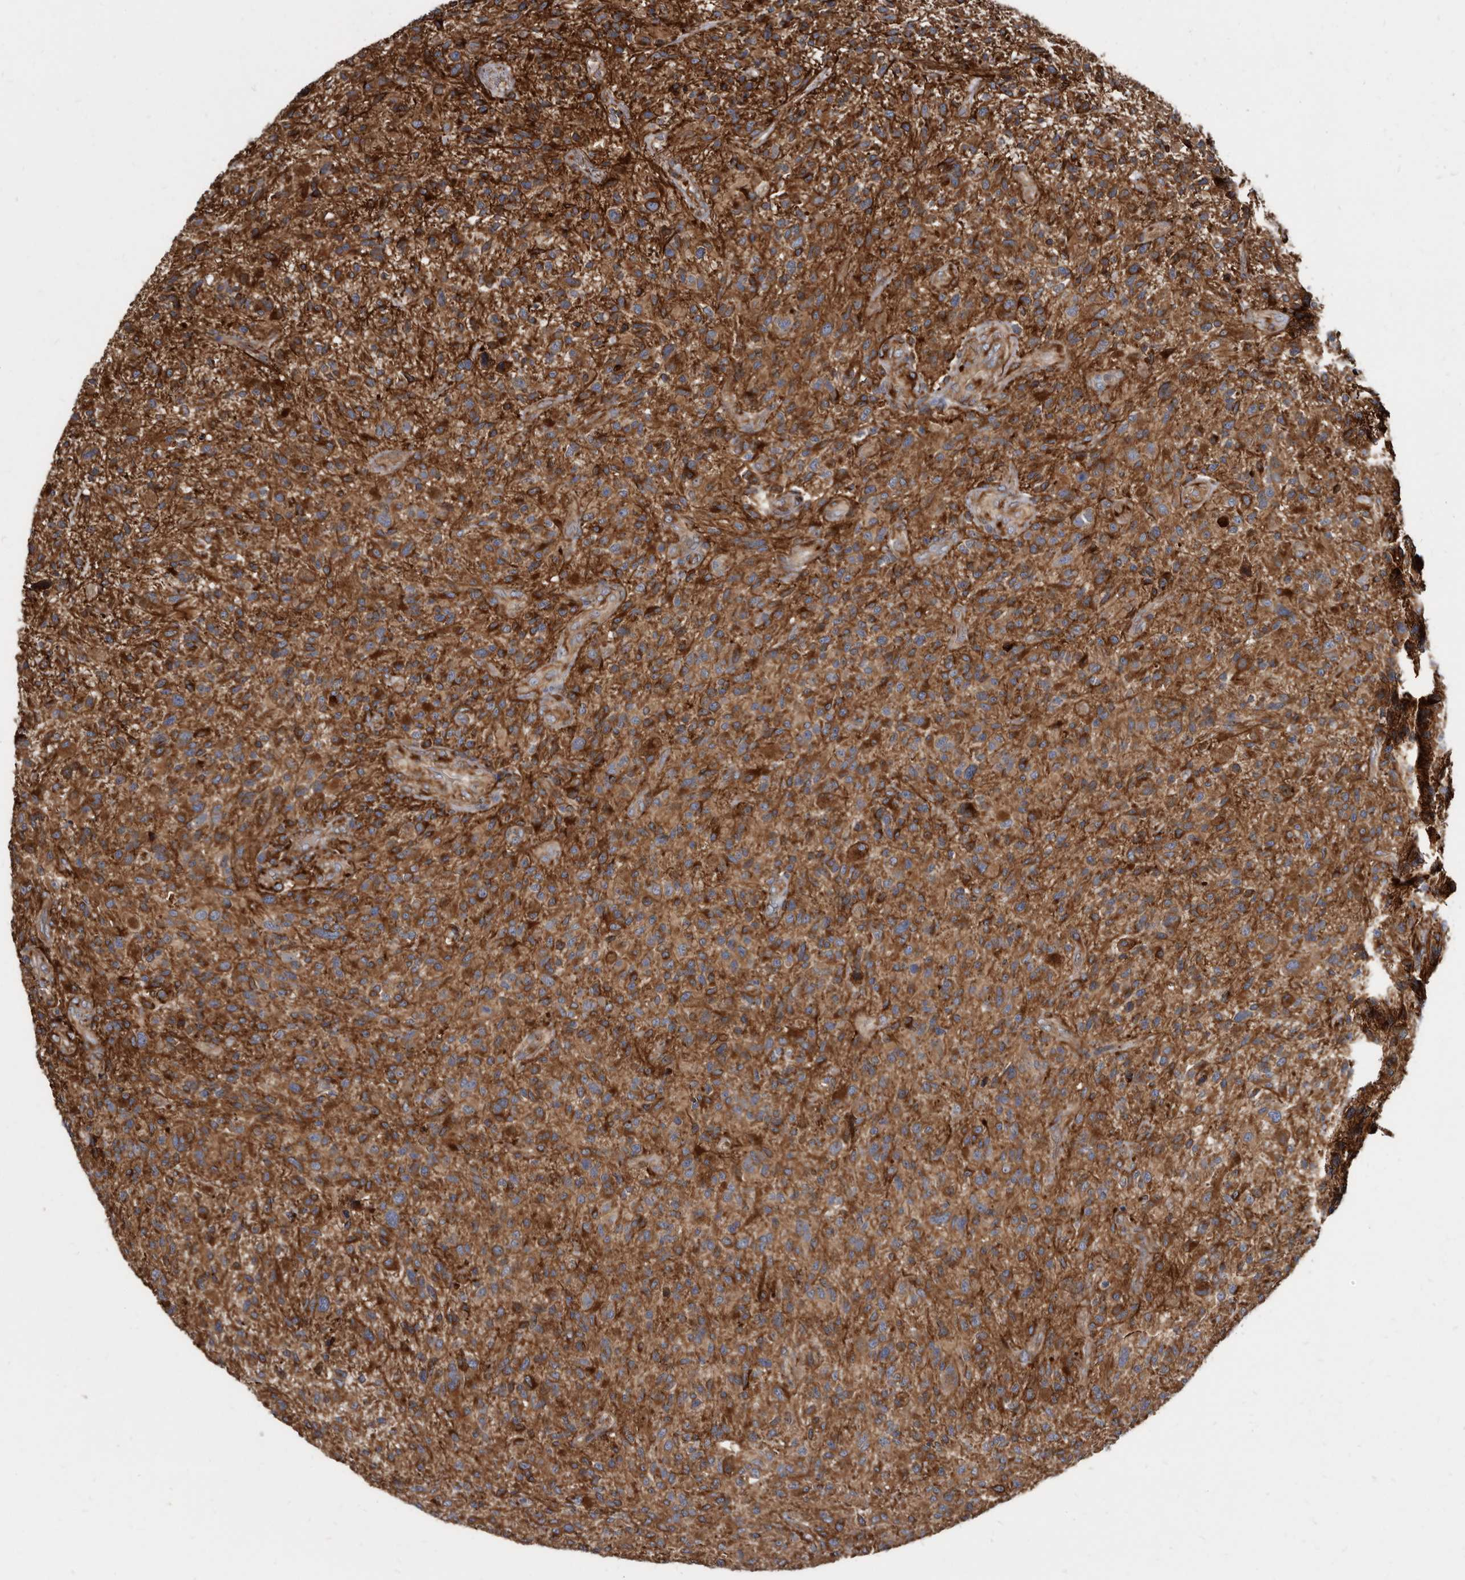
{"staining": {"intensity": "strong", "quantity": ">75%", "location": "cytoplasmic/membranous"}, "tissue": "glioma", "cell_type": "Tumor cells", "image_type": "cancer", "snomed": [{"axis": "morphology", "description": "Glioma, malignant, High grade"}, {"axis": "topography", "description": "Brain"}], "caption": "Tumor cells demonstrate high levels of strong cytoplasmic/membranous expression in about >75% of cells in glioma. The staining is performed using DAB (3,3'-diaminobenzidine) brown chromogen to label protein expression. The nuclei are counter-stained blue using hematoxylin.", "gene": "KCTD20", "patient": {"sex": "male", "age": 47}}